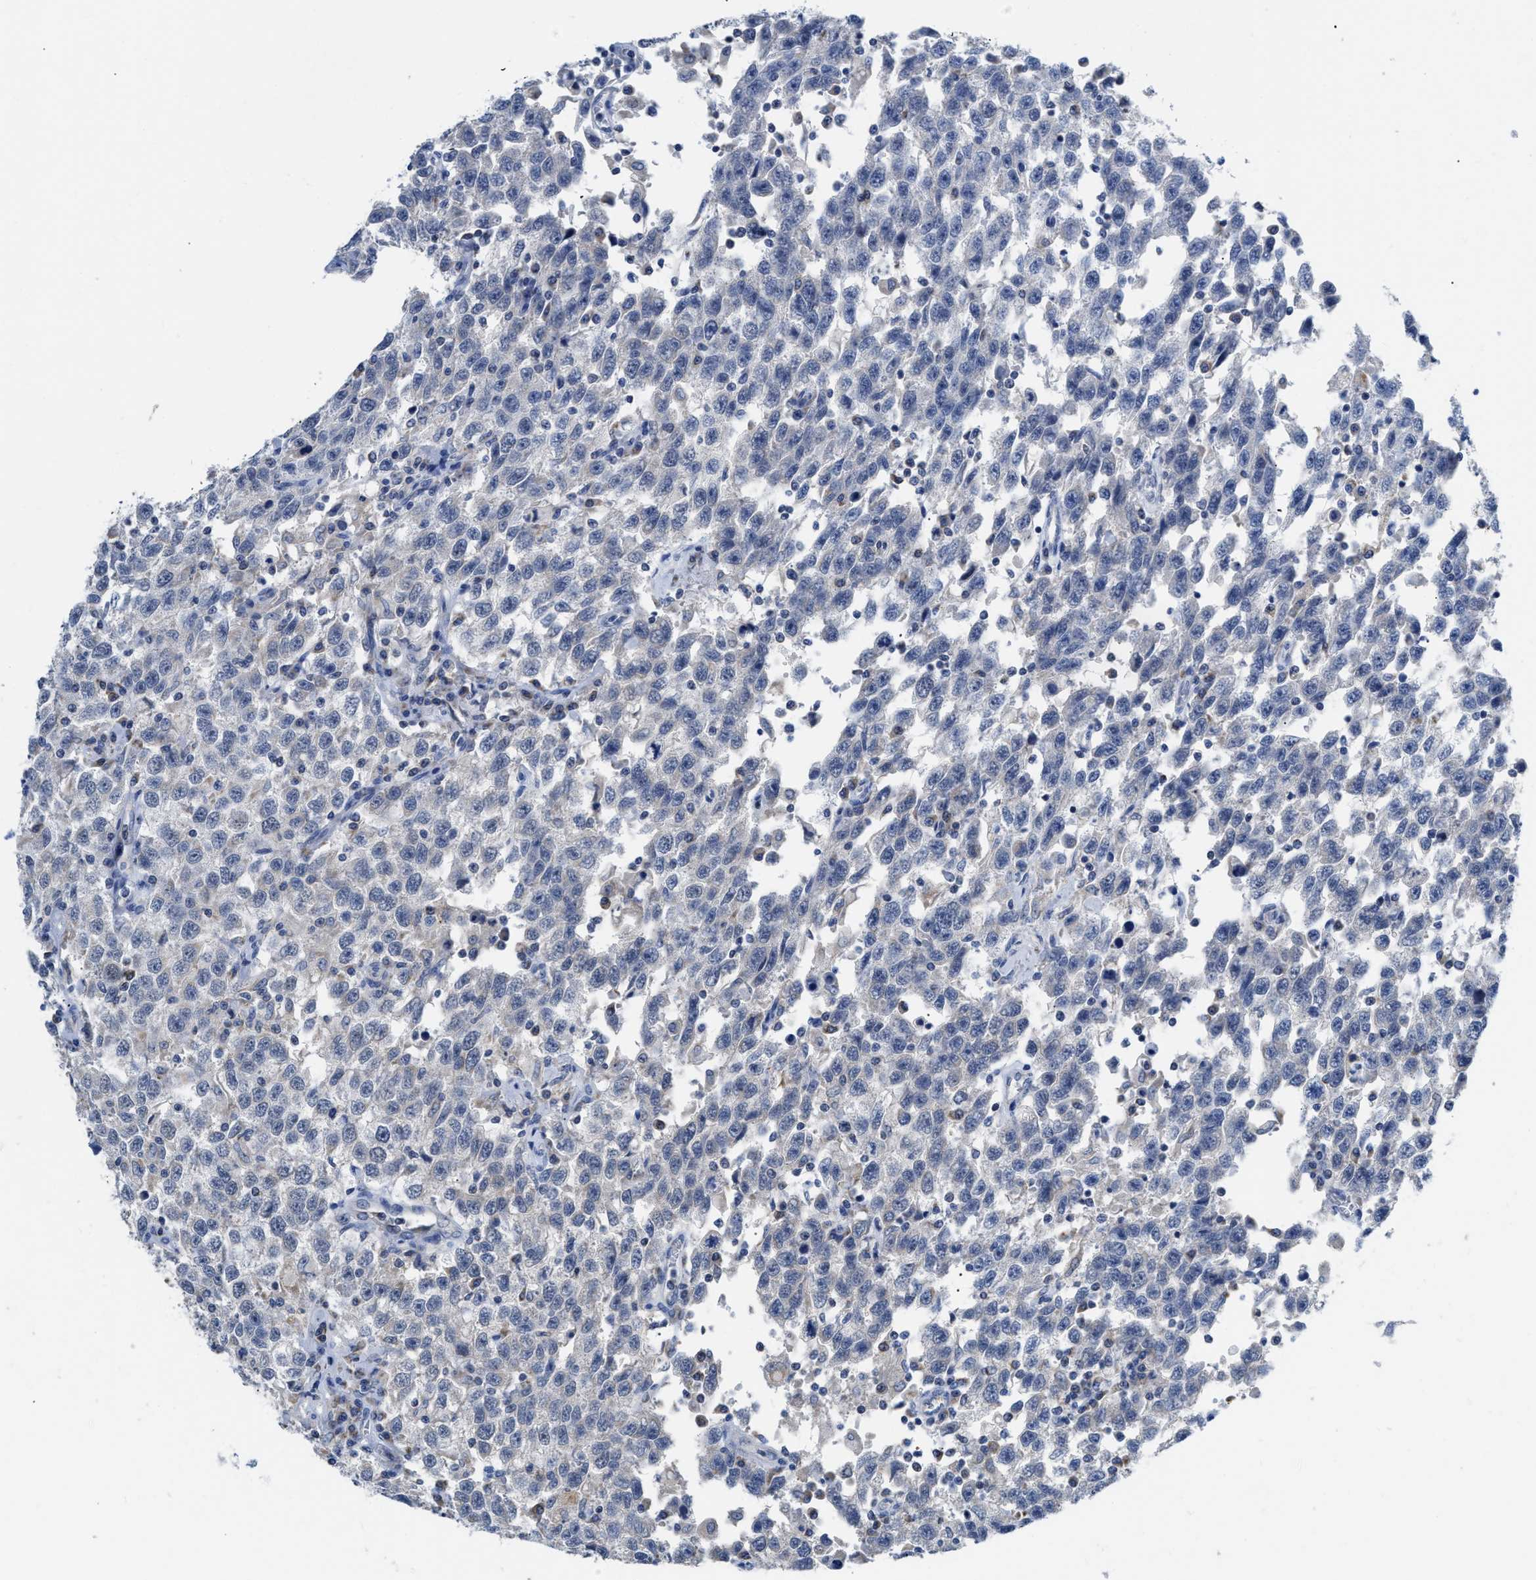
{"staining": {"intensity": "negative", "quantity": "none", "location": "none"}, "tissue": "testis cancer", "cell_type": "Tumor cells", "image_type": "cancer", "snomed": [{"axis": "morphology", "description": "Seminoma, NOS"}, {"axis": "topography", "description": "Testis"}], "caption": "An image of human testis seminoma is negative for staining in tumor cells.", "gene": "ETFA", "patient": {"sex": "male", "age": 41}}